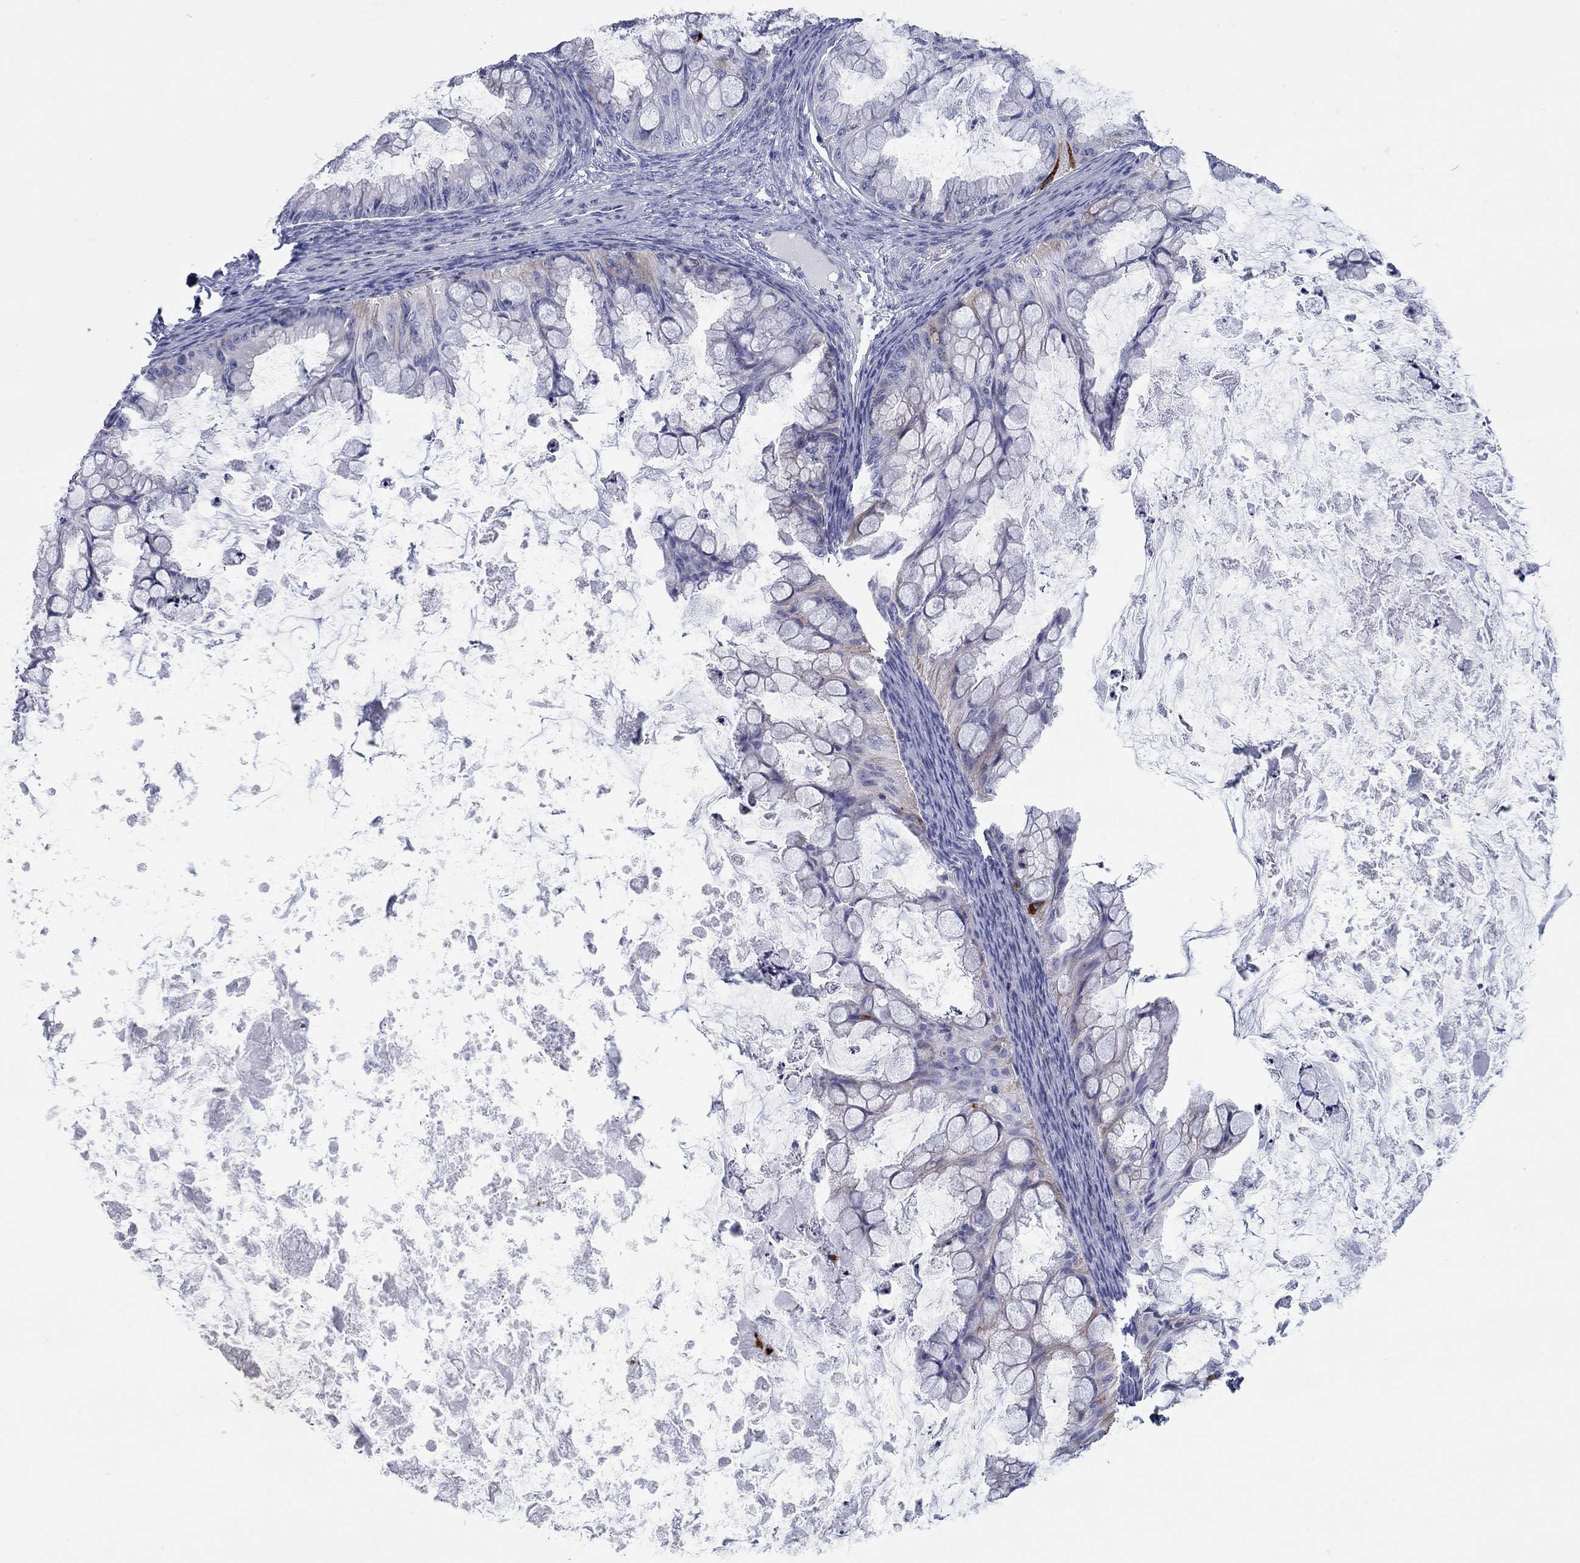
{"staining": {"intensity": "negative", "quantity": "none", "location": "none"}, "tissue": "ovarian cancer", "cell_type": "Tumor cells", "image_type": "cancer", "snomed": [{"axis": "morphology", "description": "Cystadenocarcinoma, mucinous, NOS"}, {"axis": "topography", "description": "Ovary"}], "caption": "High magnification brightfield microscopy of ovarian cancer (mucinous cystadenocarcinoma) stained with DAB (3,3'-diaminobenzidine) (brown) and counterstained with hematoxylin (blue): tumor cells show no significant expression. Brightfield microscopy of IHC stained with DAB (brown) and hematoxylin (blue), captured at high magnification.", "gene": "CHI3L2", "patient": {"sex": "female", "age": 35}}